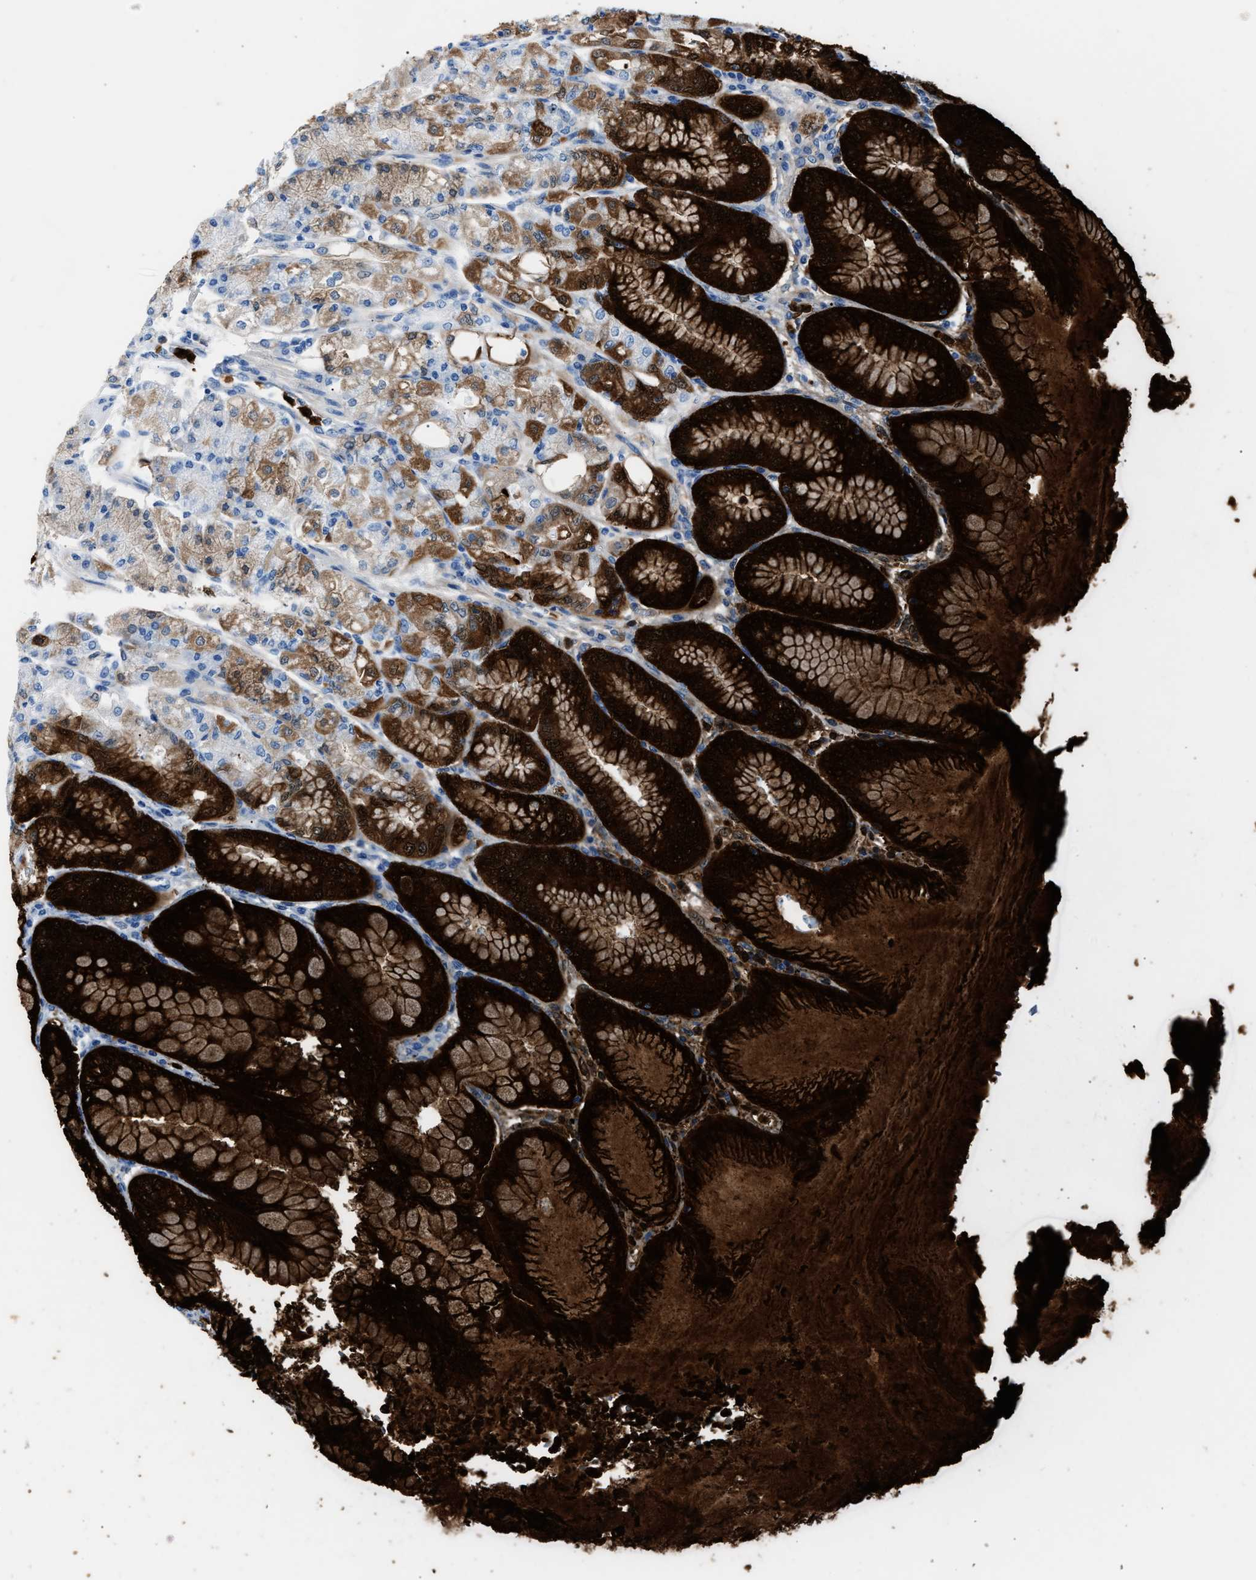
{"staining": {"intensity": "strong", "quantity": ">75%", "location": "cytoplasmic/membranous"}, "tissue": "stomach", "cell_type": "Glandular cells", "image_type": "normal", "snomed": [{"axis": "morphology", "description": "Normal tissue, NOS"}, {"axis": "topography", "description": "Stomach, lower"}], "caption": "Immunohistochemistry (IHC) (DAB) staining of normal human stomach shows strong cytoplasmic/membranous protein staining in approximately >75% of glandular cells. The staining is performed using DAB (3,3'-diaminobenzidine) brown chromogen to label protein expression. The nuclei are counter-stained blue using hematoxylin.", "gene": "S100P", "patient": {"sex": "male", "age": 71}}